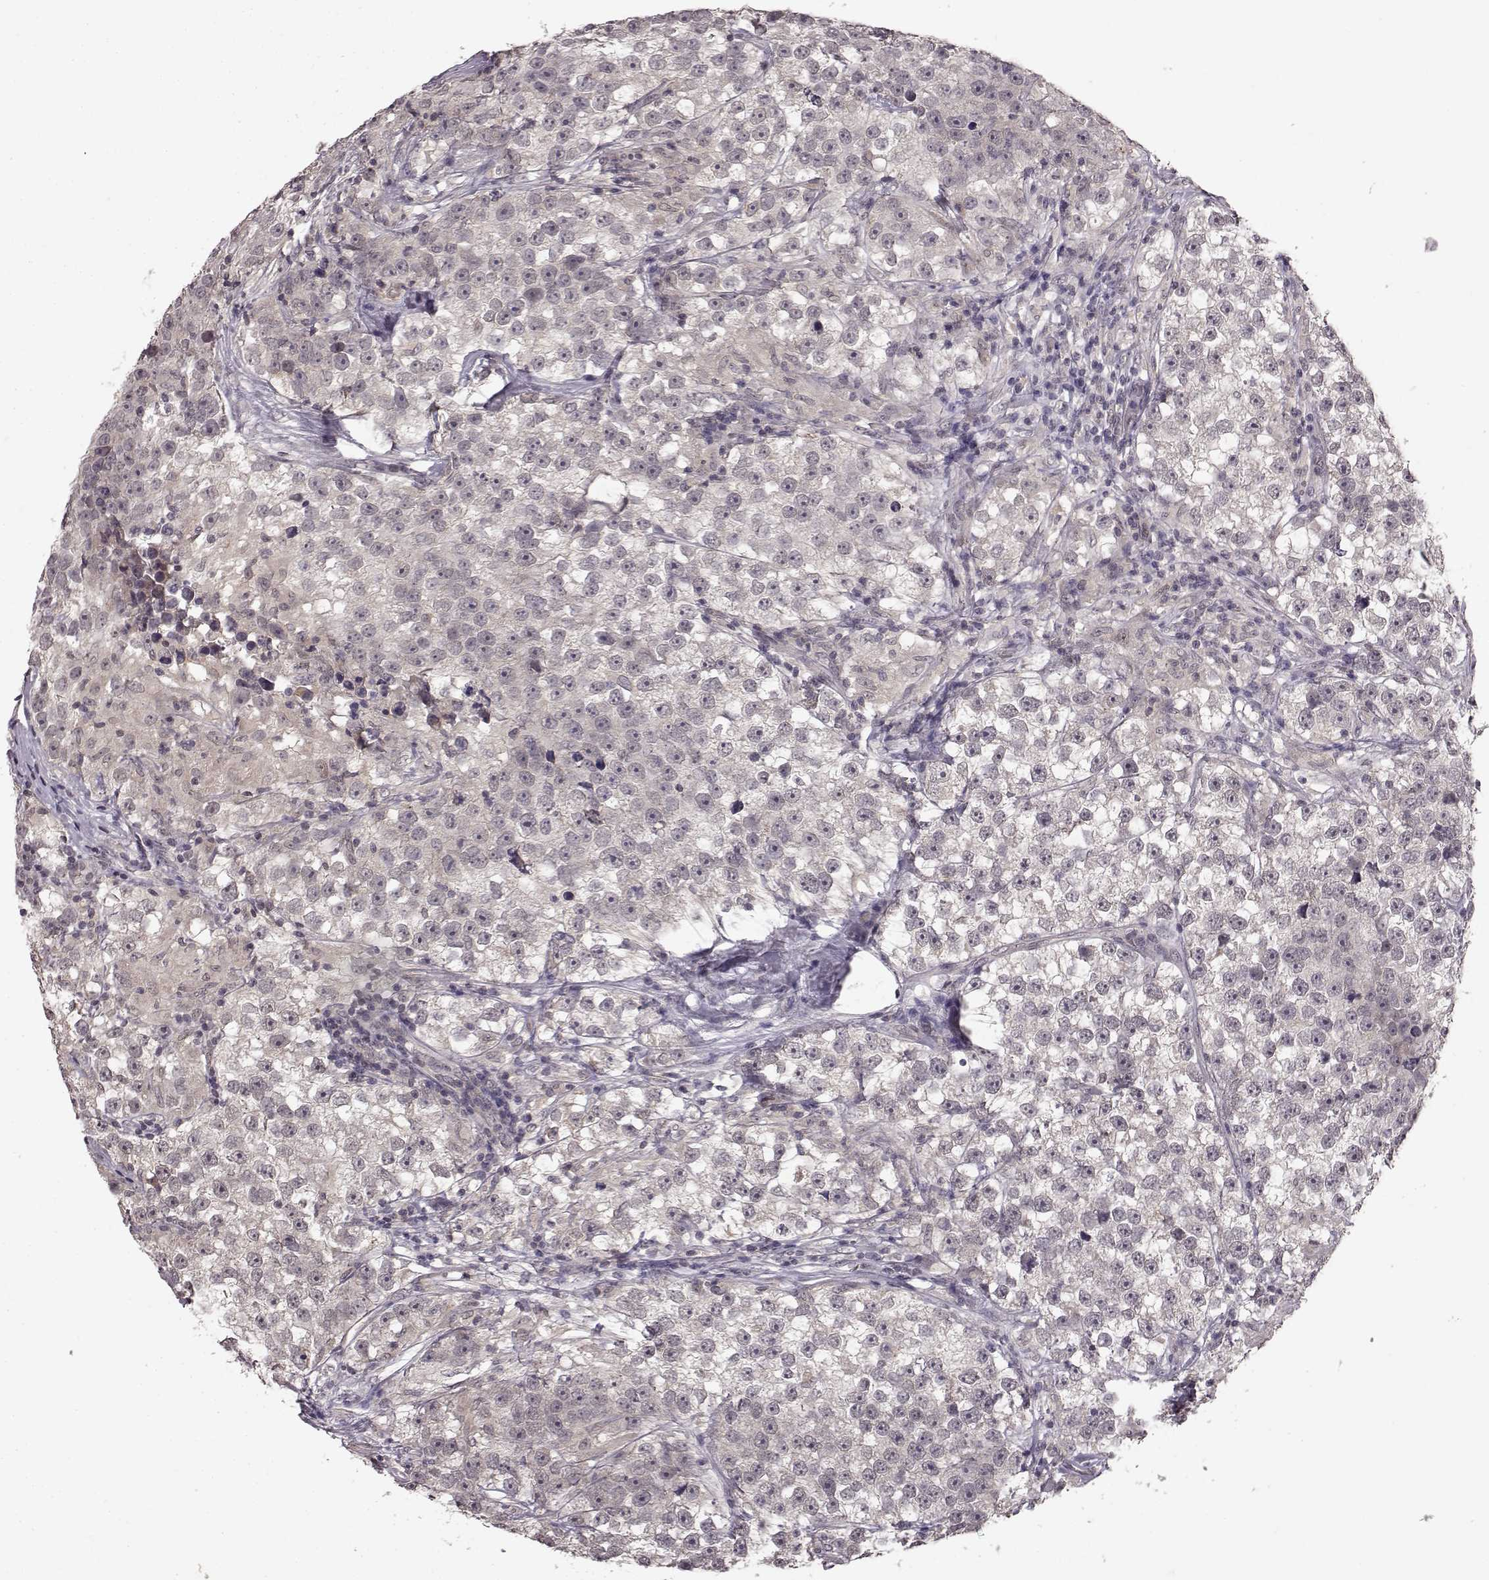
{"staining": {"intensity": "negative", "quantity": "none", "location": "none"}, "tissue": "testis cancer", "cell_type": "Tumor cells", "image_type": "cancer", "snomed": [{"axis": "morphology", "description": "Seminoma, NOS"}, {"axis": "topography", "description": "Testis"}], "caption": "The photomicrograph shows no significant expression in tumor cells of testis cancer. The staining is performed using DAB brown chromogen with nuclei counter-stained in using hematoxylin.", "gene": "NTRK2", "patient": {"sex": "male", "age": 46}}